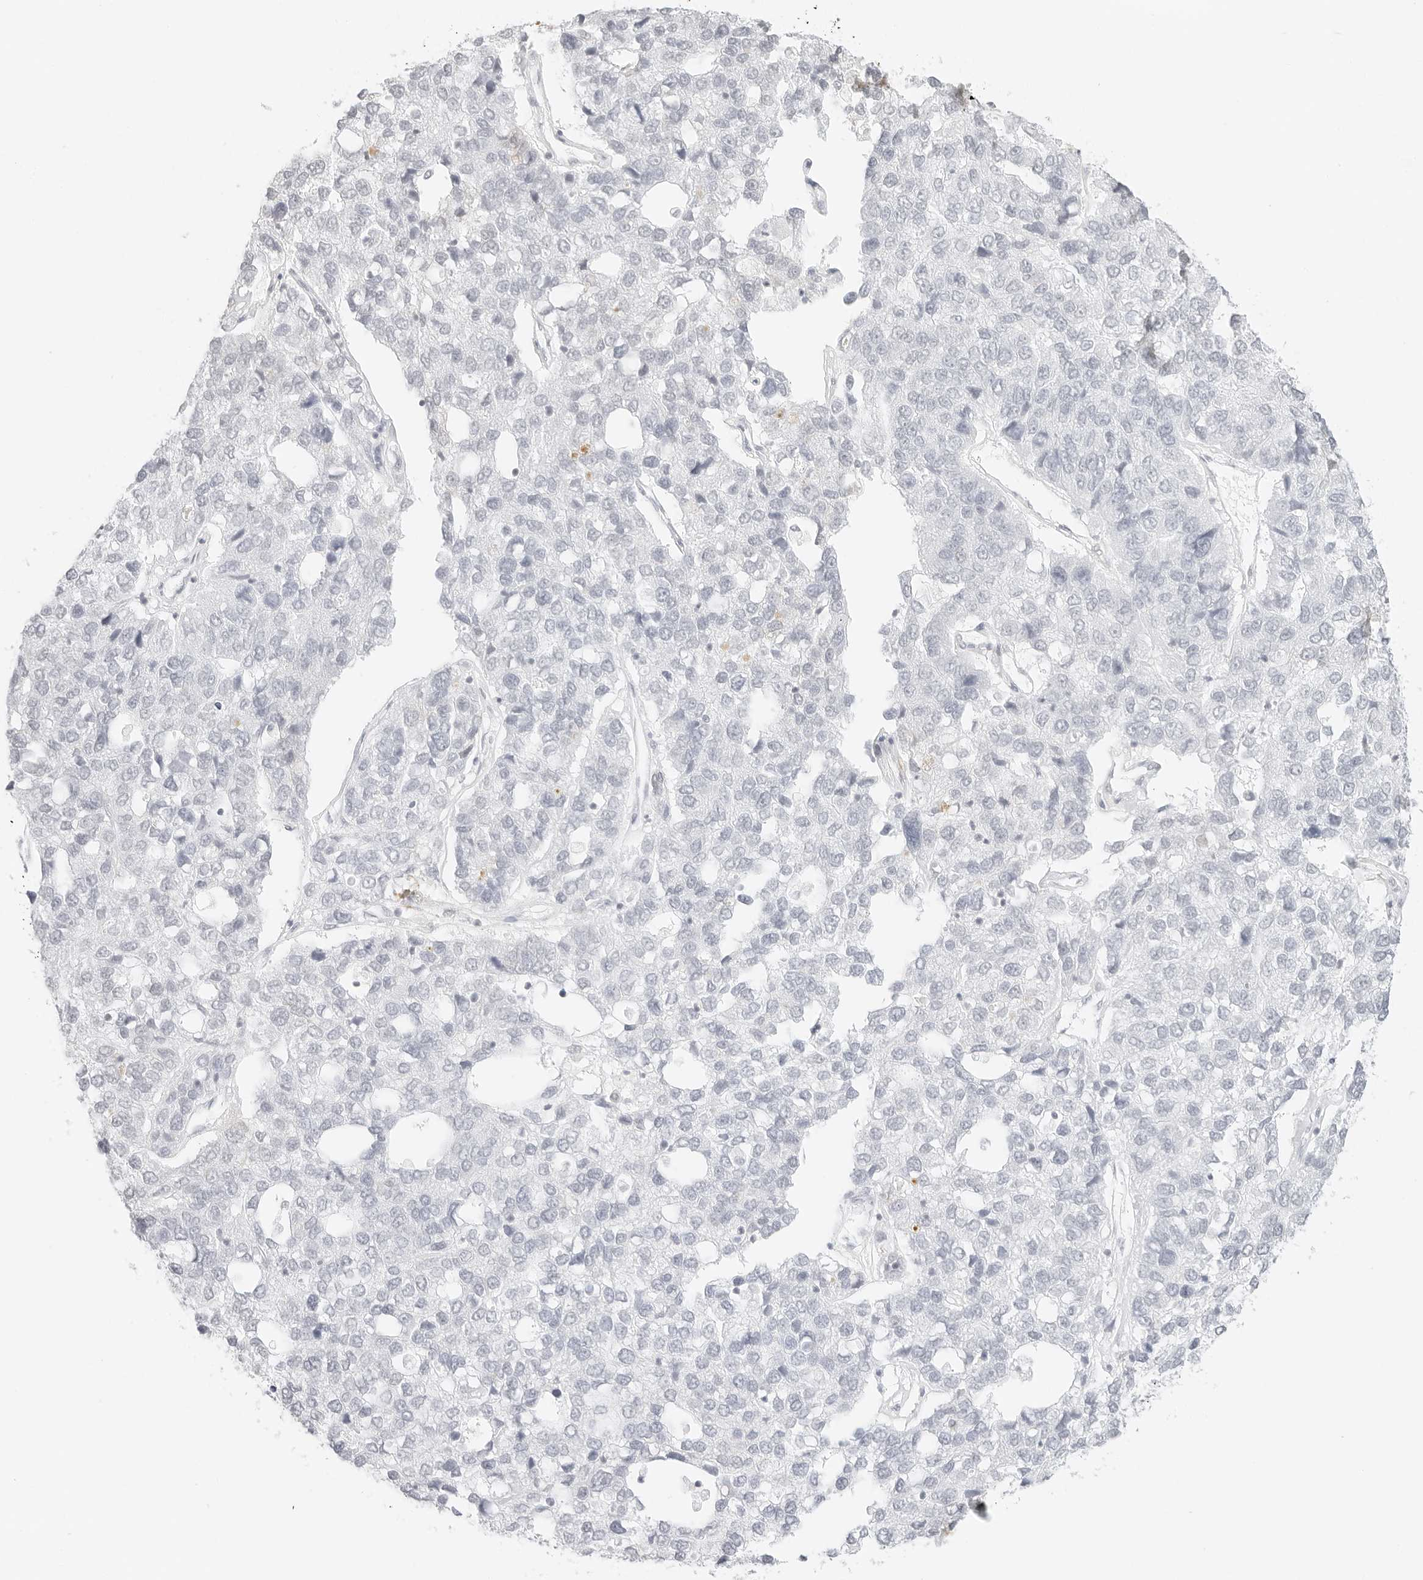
{"staining": {"intensity": "negative", "quantity": "none", "location": "none"}, "tissue": "pancreatic cancer", "cell_type": "Tumor cells", "image_type": "cancer", "snomed": [{"axis": "morphology", "description": "Adenocarcinoma, NOS"}, {"axis": "topography", "description": "Pancreas"}], "caption": "A high-resolution micrograph shows immunohistochemistry staining of pancreatic cancer (adenocarcinoma), which reveals no significant staining in tumor cells.", "gene": "FBLN5", "patient": {"sex": "female", "age": 61}}